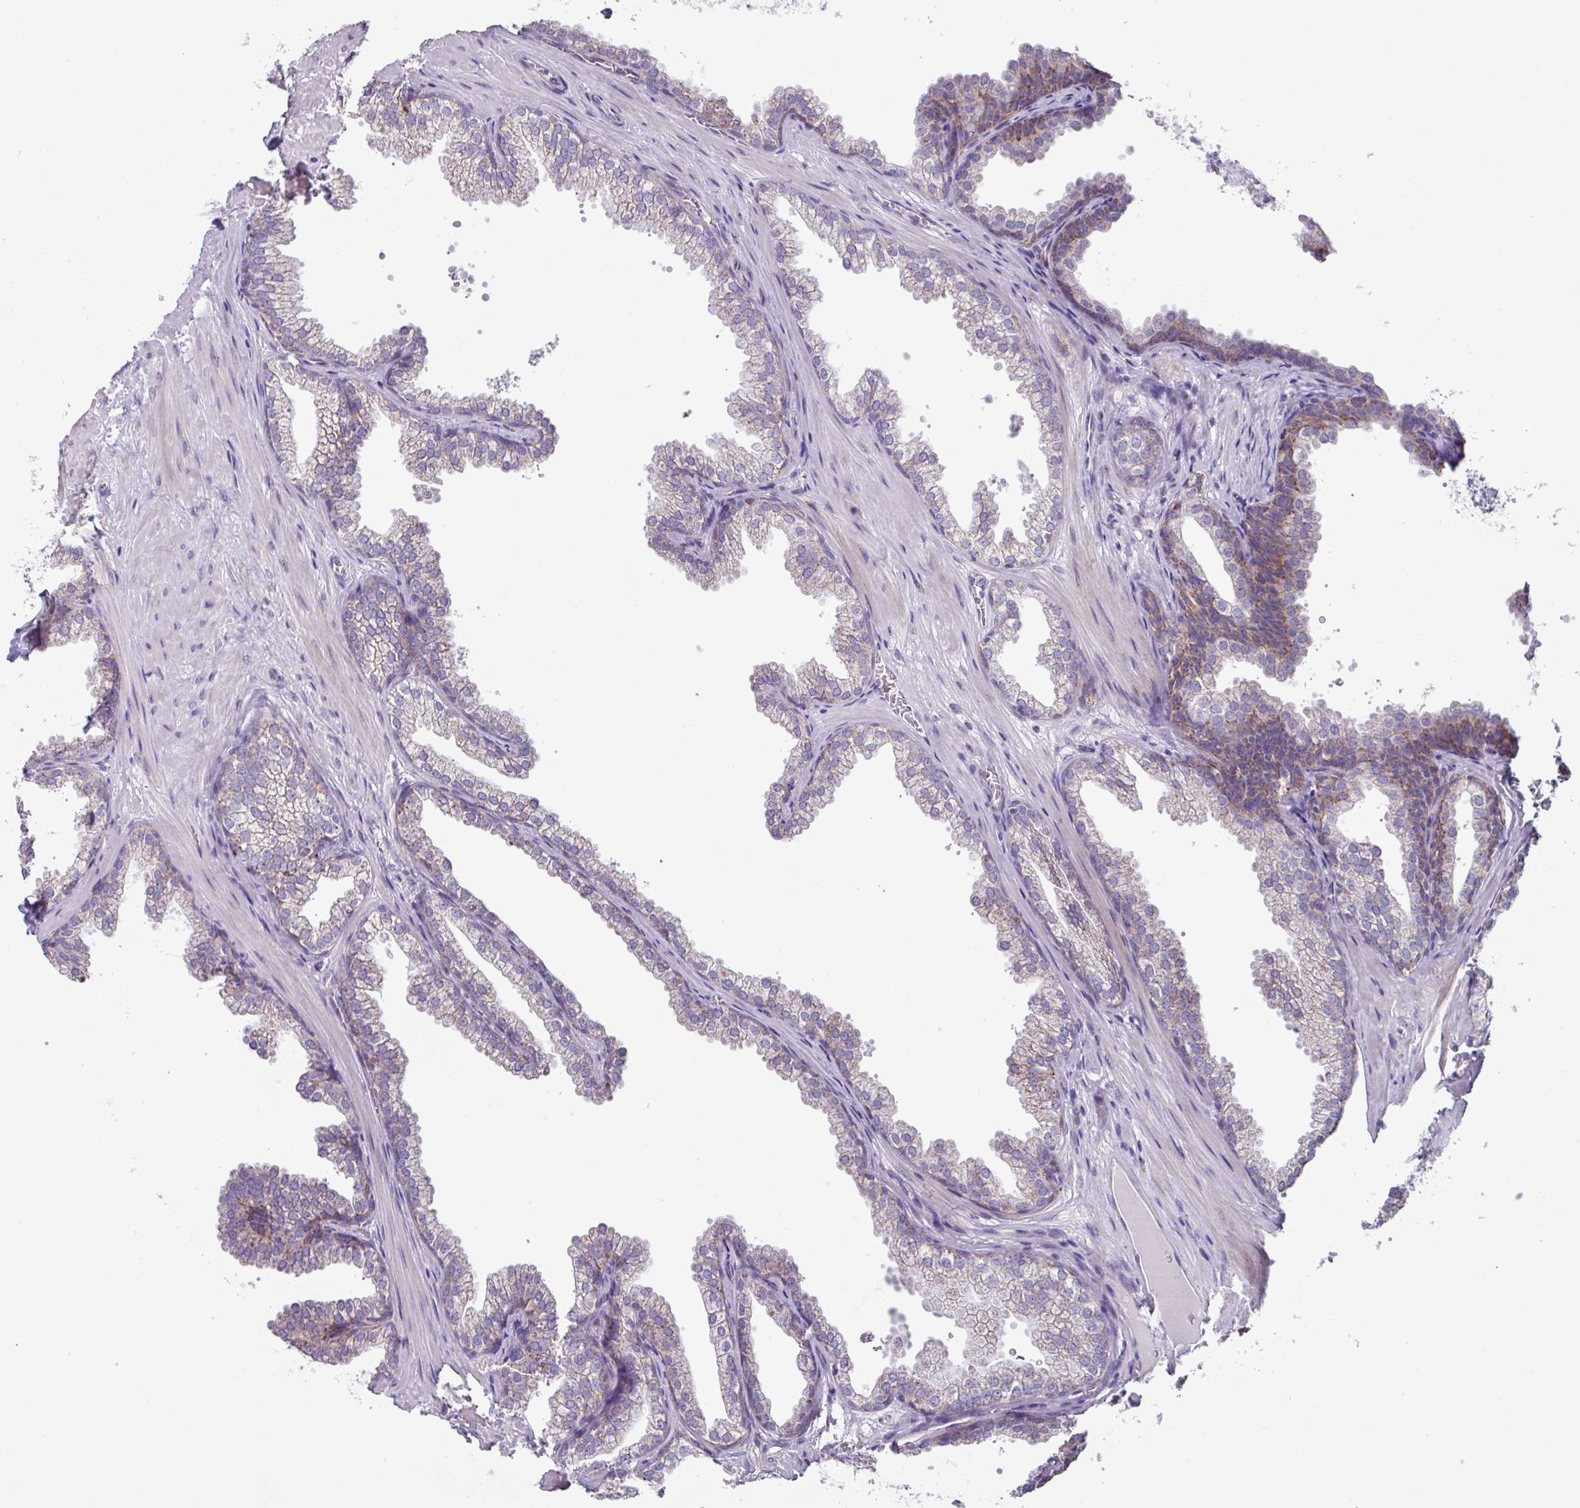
{"staining": {"intensity": "moderate", "quantity": "<25%", "location": "cytoplasmic/membranous"}, "tissue": "prostate", "cell_type": "Glandular cells", "image_type": "normal", "snomed": [{"axis": "morphology", "description": "Normal tissue, NOS"}, {"axis": "topography", "description": "Prostate"}], "caption": "Protein staining of unremarkable prostate exhibits moderate cytoplasmic/membranous positivity in about <25% of glandular cells. (Stains: DAB (3,3'-diaminobenzidine) in brown, nuclei in blue, Microscopy: brightfield microscopy at high magnification).", "gene": "MT", "patient": {"sex": "male", "age": 37}}